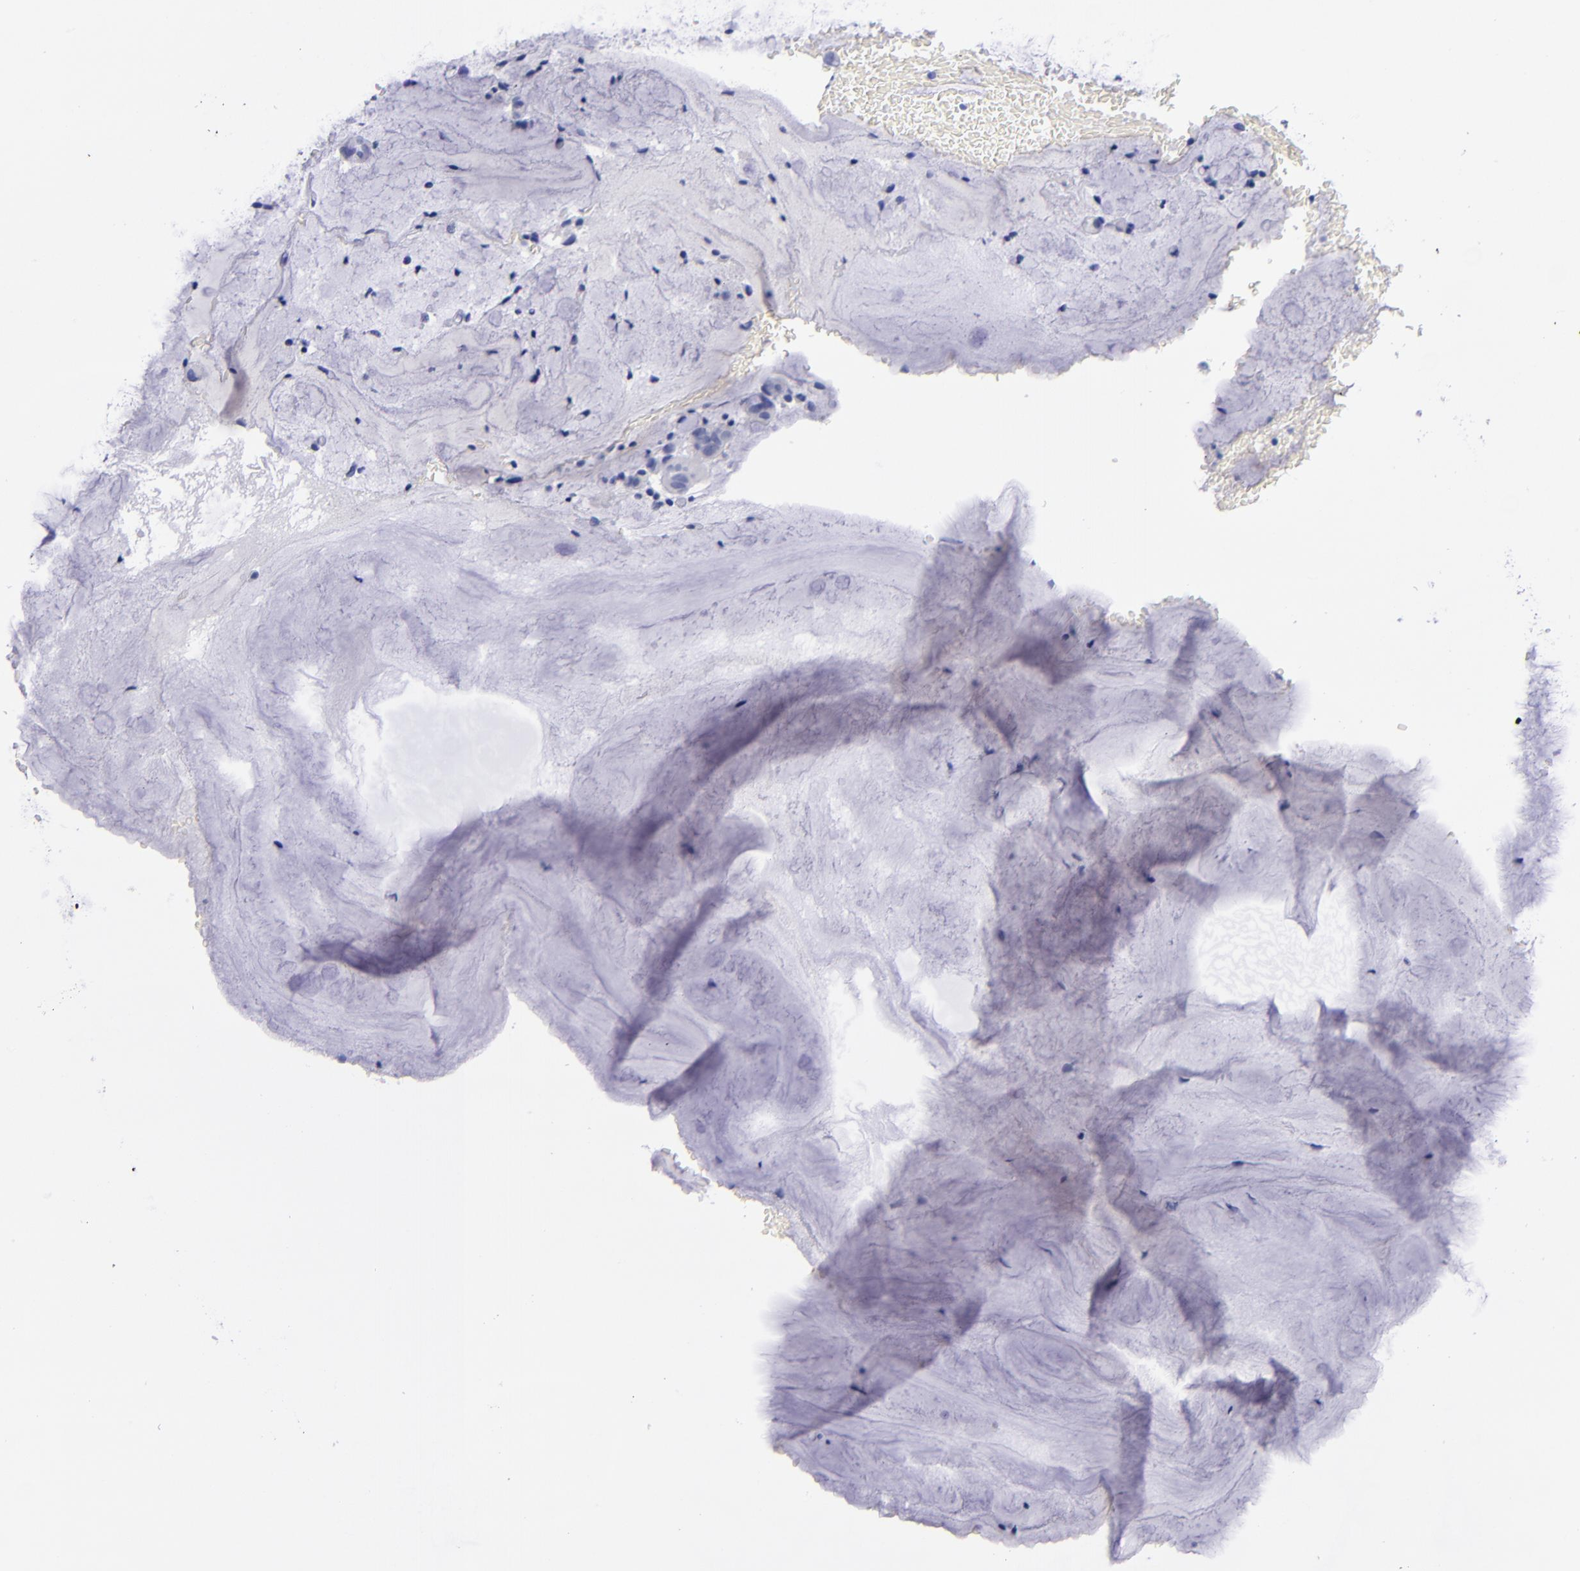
{"staining": {"intensity": "negative", "quantity": "none", "location": "none"}, "tissue": "bronchus", "cell_type": "Respiratory epithelial cells", "image_type": "normal", "snomed": [{"axis": "morphology", "description": "Normal tissue, NOS"}, {"axis": "topography", "description": "Lymph node of abdomen"}, {"axis": "topography", "description": "Lymph node of pelvis"}], "caption": "DAB (3,3'-diaminobenzidine) immunohistochemical staining of normal bronchus reveals no significant expression in respiratory epithelial cells. Nuclei are stained in blue.", "gene": "NOS3", "patient": {"sex": "female", "age": 65}}